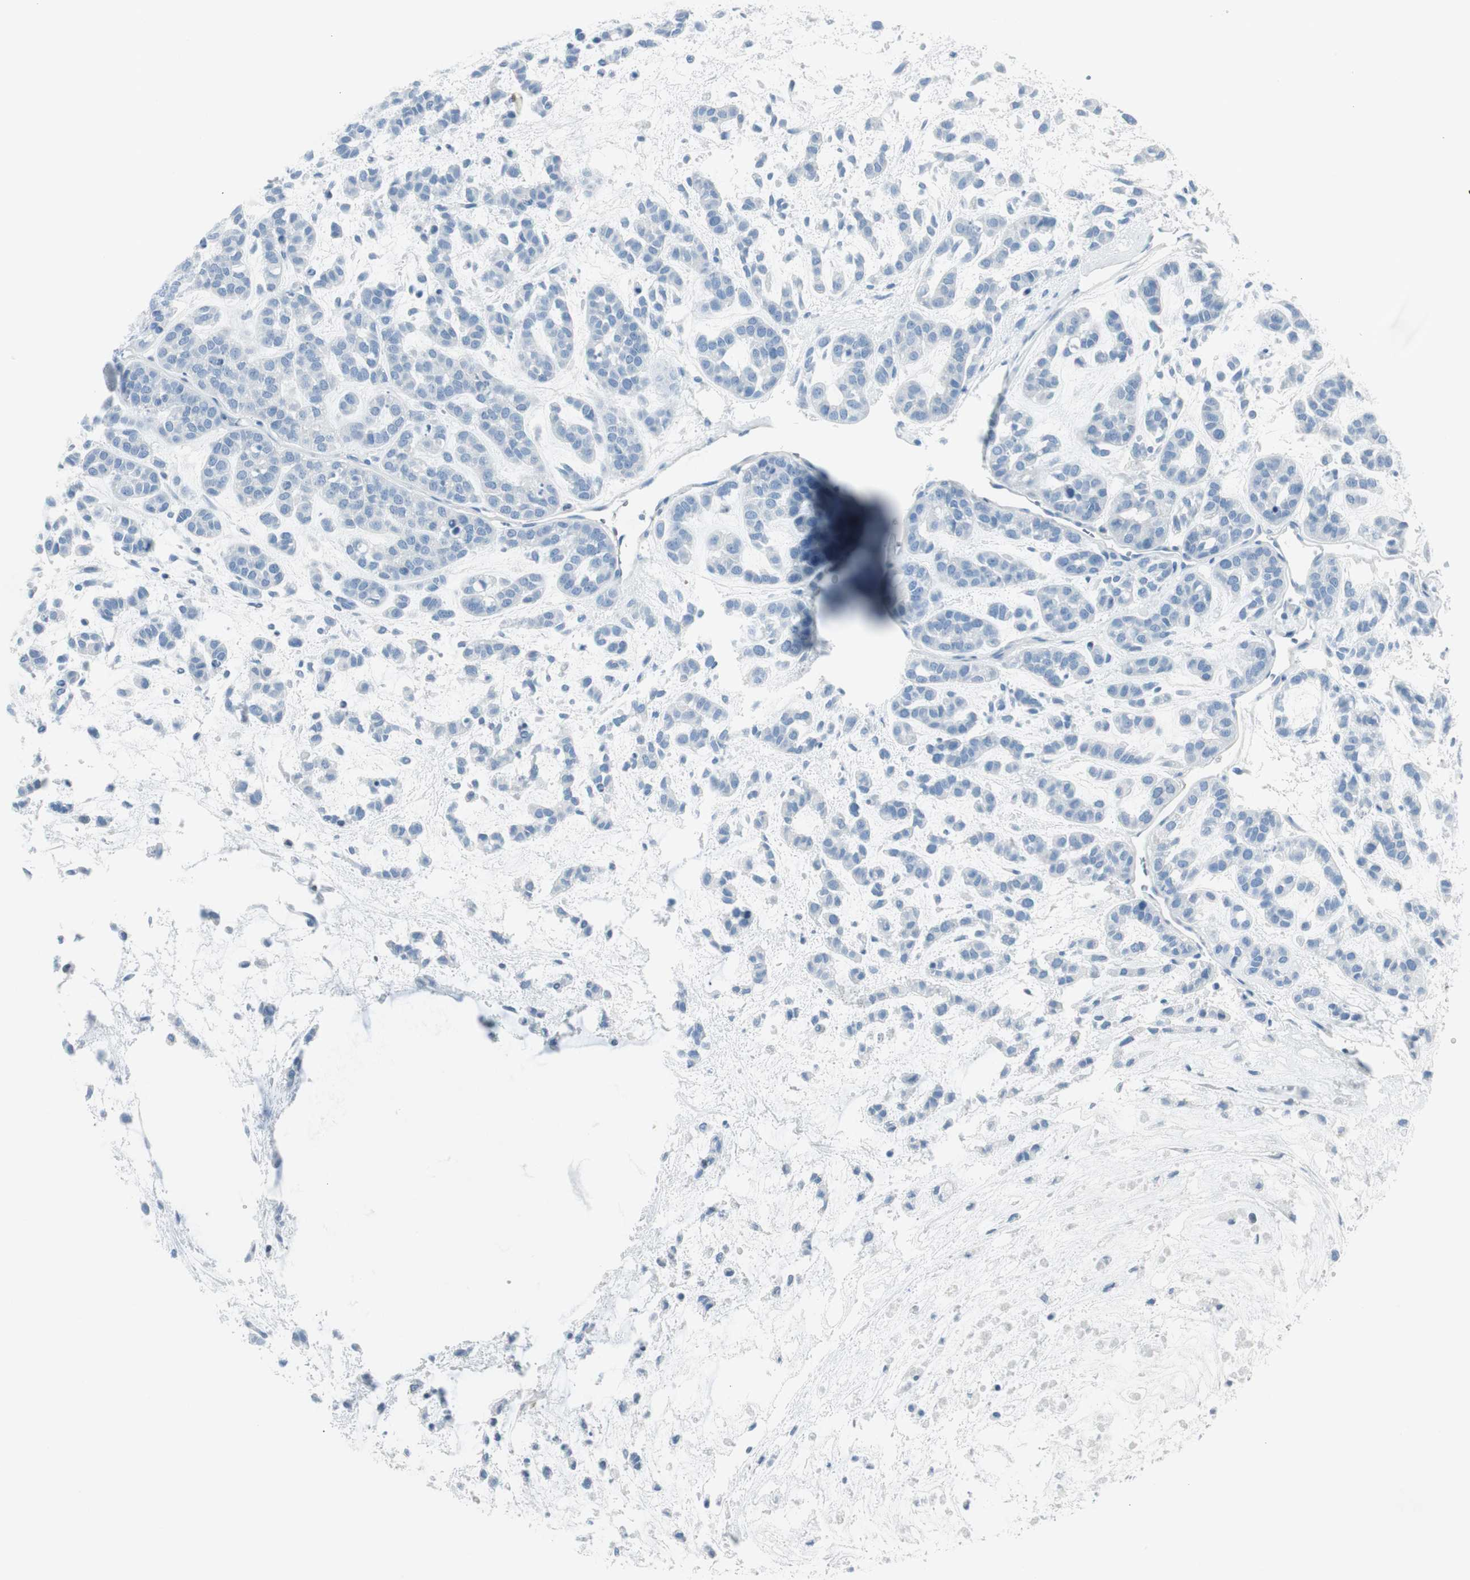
{"staining": {"intensity": "negative", "quantity": "none", "location": "none"}, "tissue": "head and neck cancer", "cell_type": "Tumor cells", "image_type": "cancer", "snomed": [{"axis": "morphology", "description": "Adenocarcinoma, NOS"}, {"axis": "morphology", "description": "Adenoma, NOS"}, {"axis": "topography", "description": "Head-Neck"}], "caption": "Immunohistochemistry photomicrograph of adenocarcinoma (head and neck) stained for a protein (brown), which shows no positivity in tumor cells. (Brightfield microscopy of DAB (3,3'-diaminobenzidine) IHC at high magnification).", "gene": "CACNA2D1", "patient": {"sex": "female", "age": 55}}